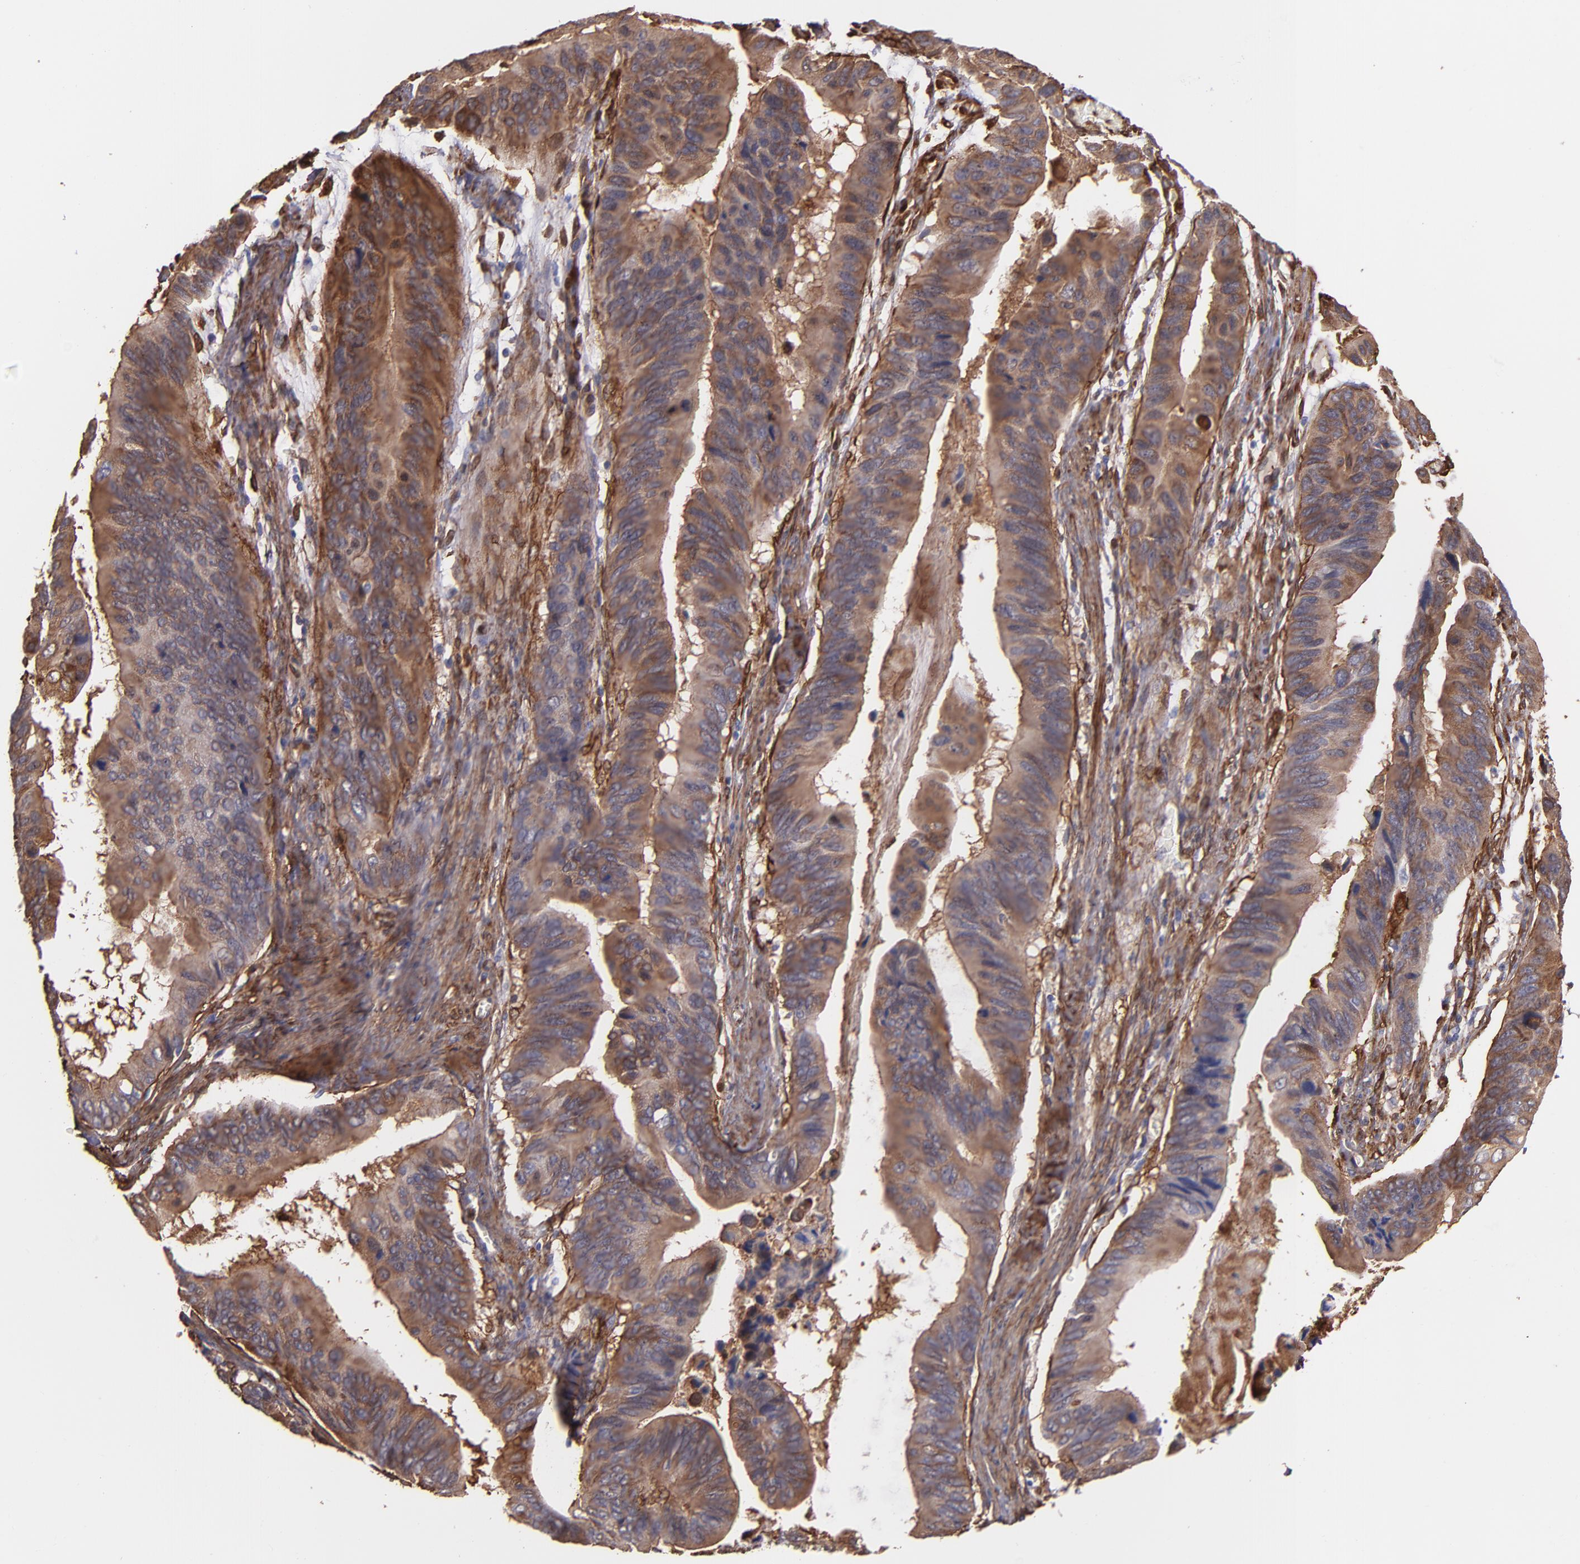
{"staining": {"intensity": "moderate", "quantity": ">75%", "location": "cytoplasmic/membranous"}, "tissue": "stomach cancer", "cell_type": "Tumor cells", "image_type": "cancer", "snomed": [{"axis": "morphology", "description": "Adenocarcinoma, NOS"}, {"axis": "topography", "description": "Stomach, upper"}], "caption": "Stomach cancer stained with a brown dye displays moderate cytoplasmic/membranous positive staining in approximately >75% of tumor cells.", "gene": "VCL", "patient": {"sex": "male", "age": 80}}